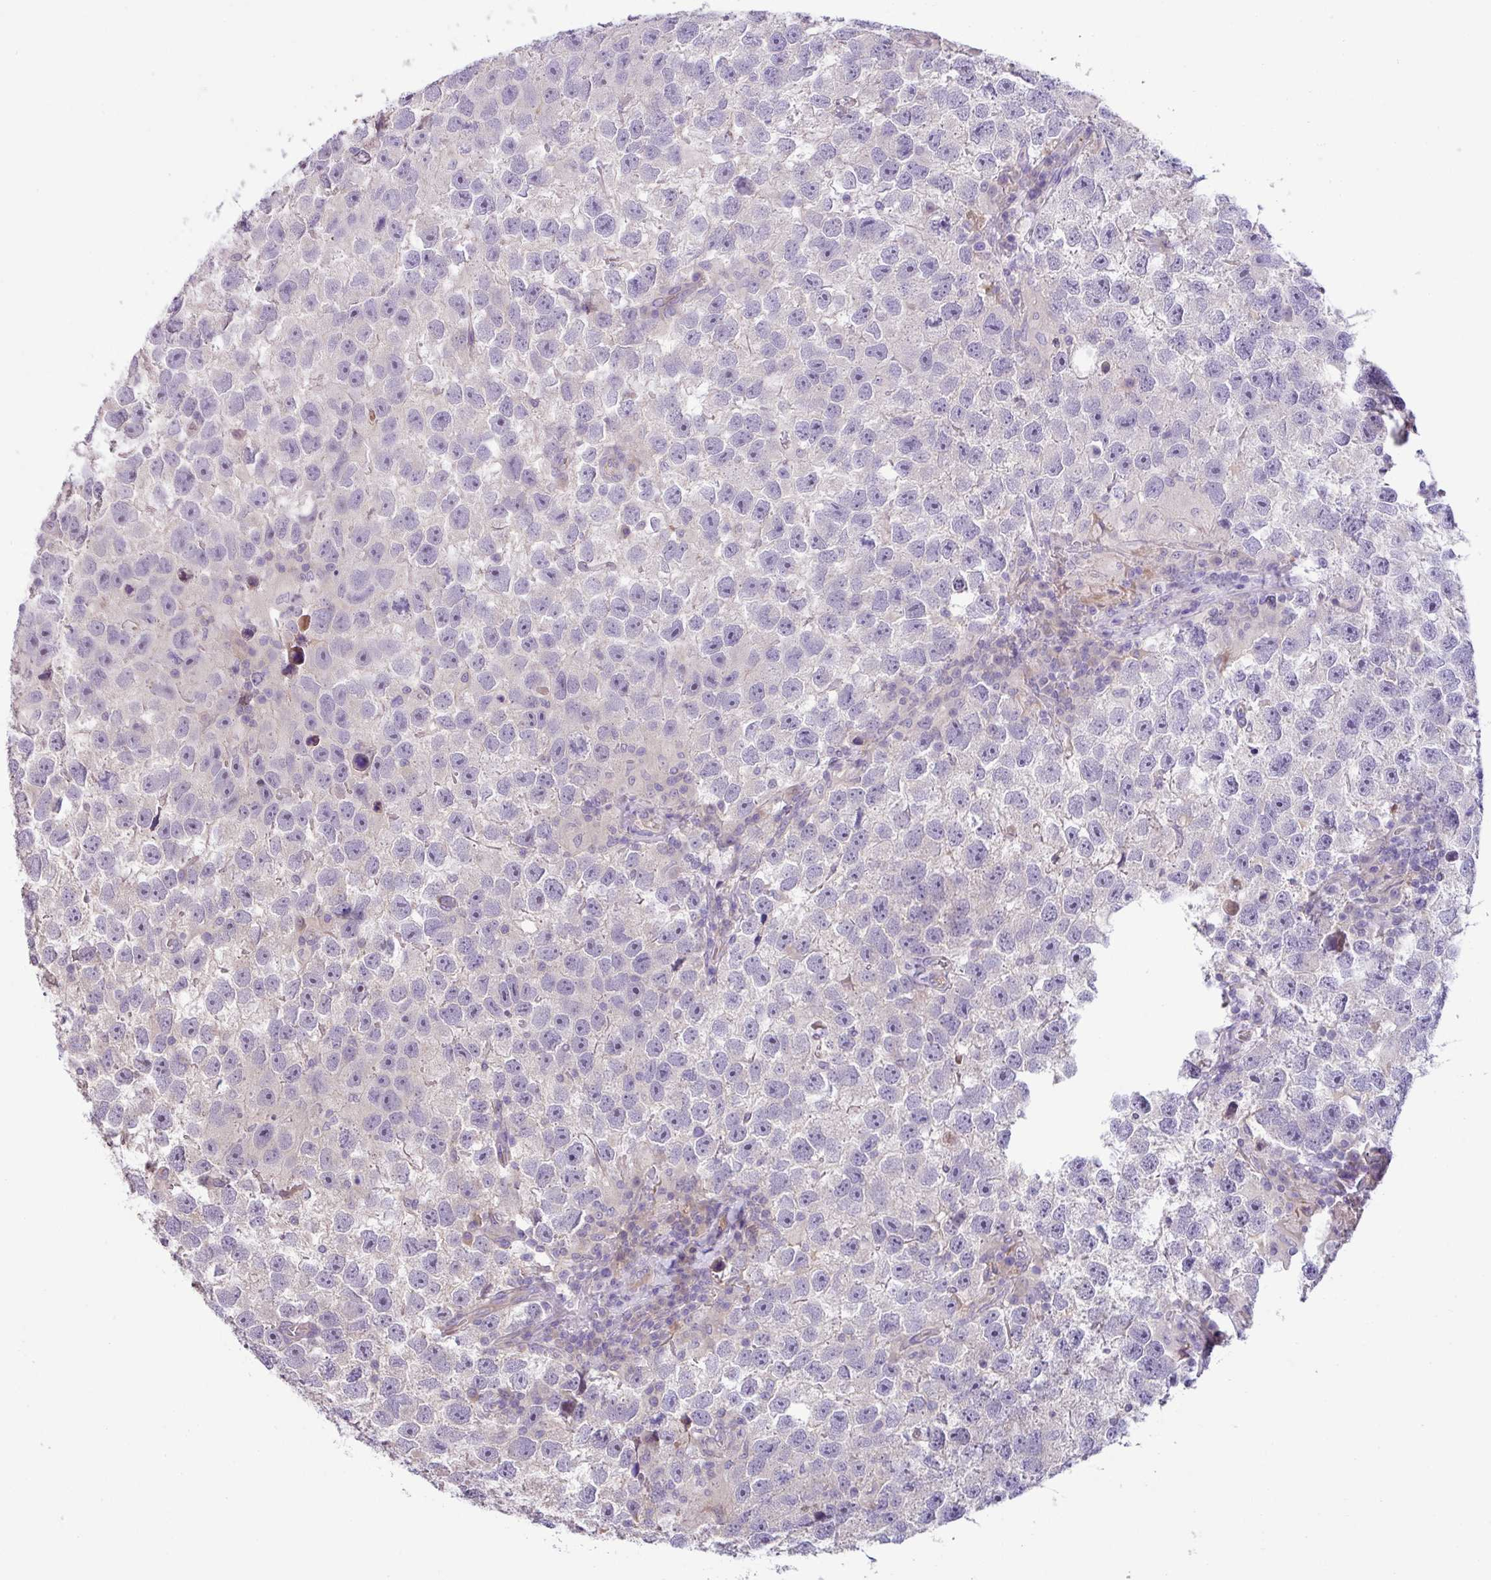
{"staining": {"intensity": "negative", "quantity": "none", "location": "none"}, "tissue": "testis cancer", "cell_type": "Tumor cells", "image_type": "cancer", "snomed": [{"axis": "morphology", "description": "Seminoma, NOS"}, {"axis": "topography", "description": "Testis"}], "caption": "Tumor cells show no significant expression in testis cancer.", "gene": "PIK3R5", "patient": {"sex": "male", "age": 26}}